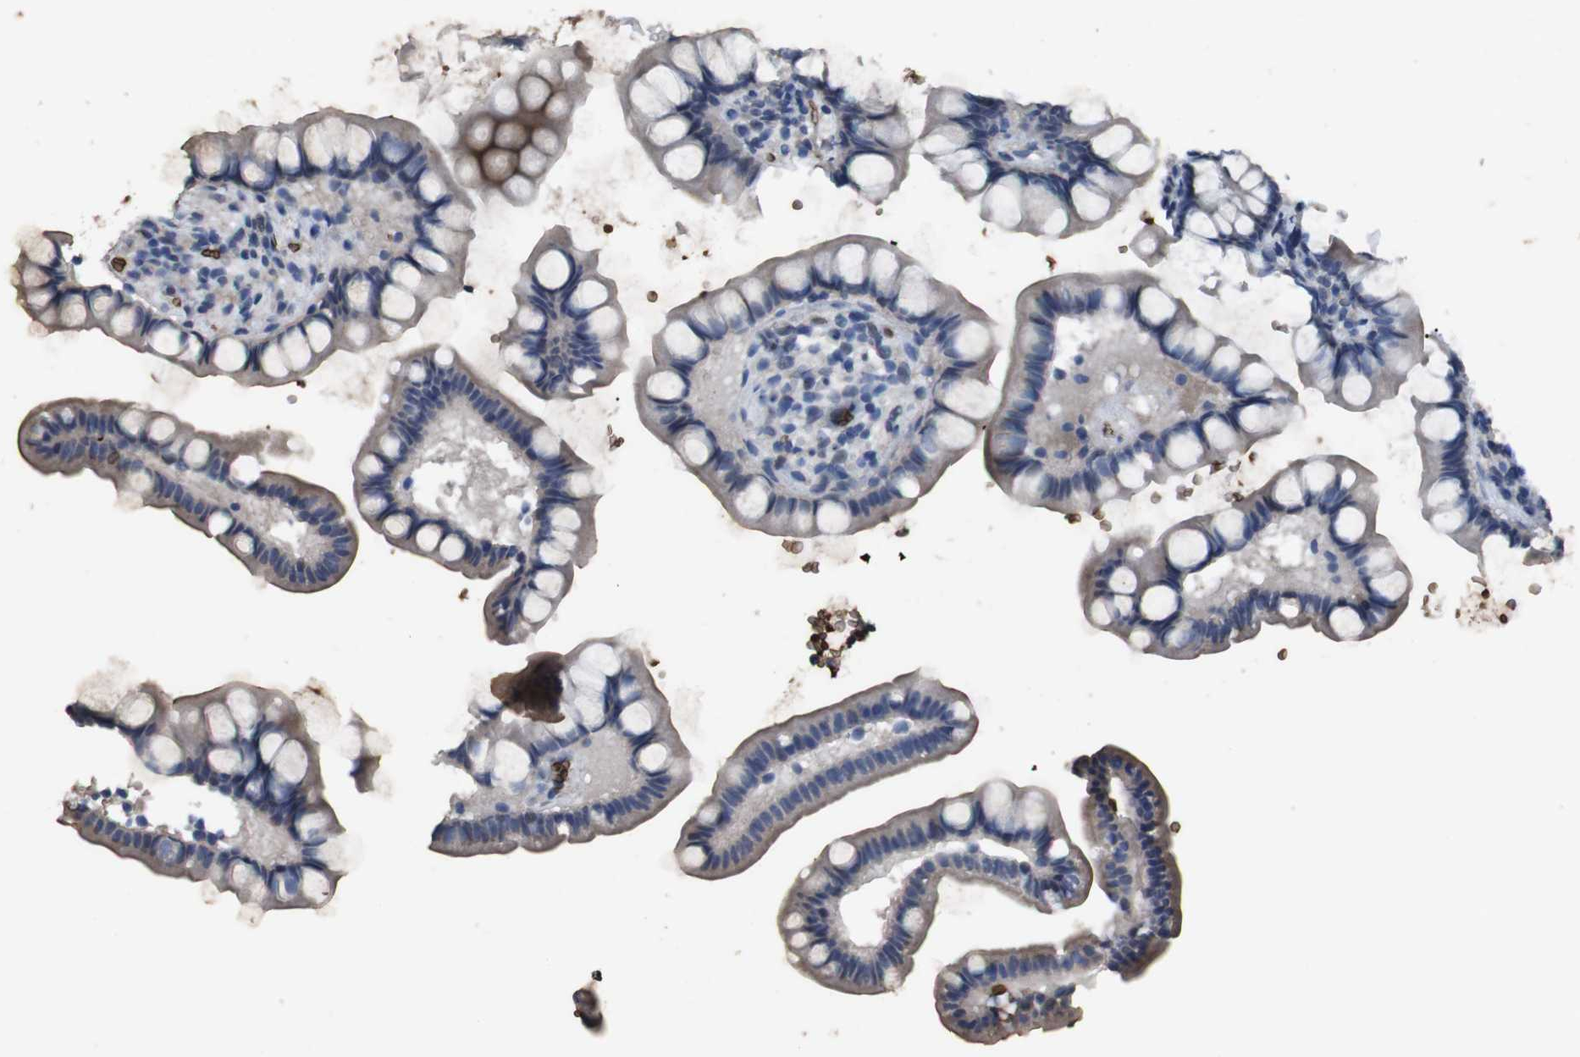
{"staining": {"intensity": "moderate", "quantity": "<25%", "location": "cytoplasmic/membranous"}, "tissue": "small intestine", "cell_type": "Glandular cells", "image_type": "normal", "snomed": [{"axis": "morphology", "description": "Normal tissue, NOS"}, {"axis": "topography", "description": "Small intestine"}], "caption": "High-magnification brightfield microscopy of benign small intestine stained with DAB (brown) and counterstained with hematoxylin (blue). glandular cells exhibit moderate cytoplasmic/membranous positivity is present in about<25% of cells. The staining was performed using DAB to visualize the protein expression in brown, while the nuclei were stained in blue with hematoxylin (Magnification: 20x).", "gene": "SPTB", "patient": {"sex": "female", "age": 84}}